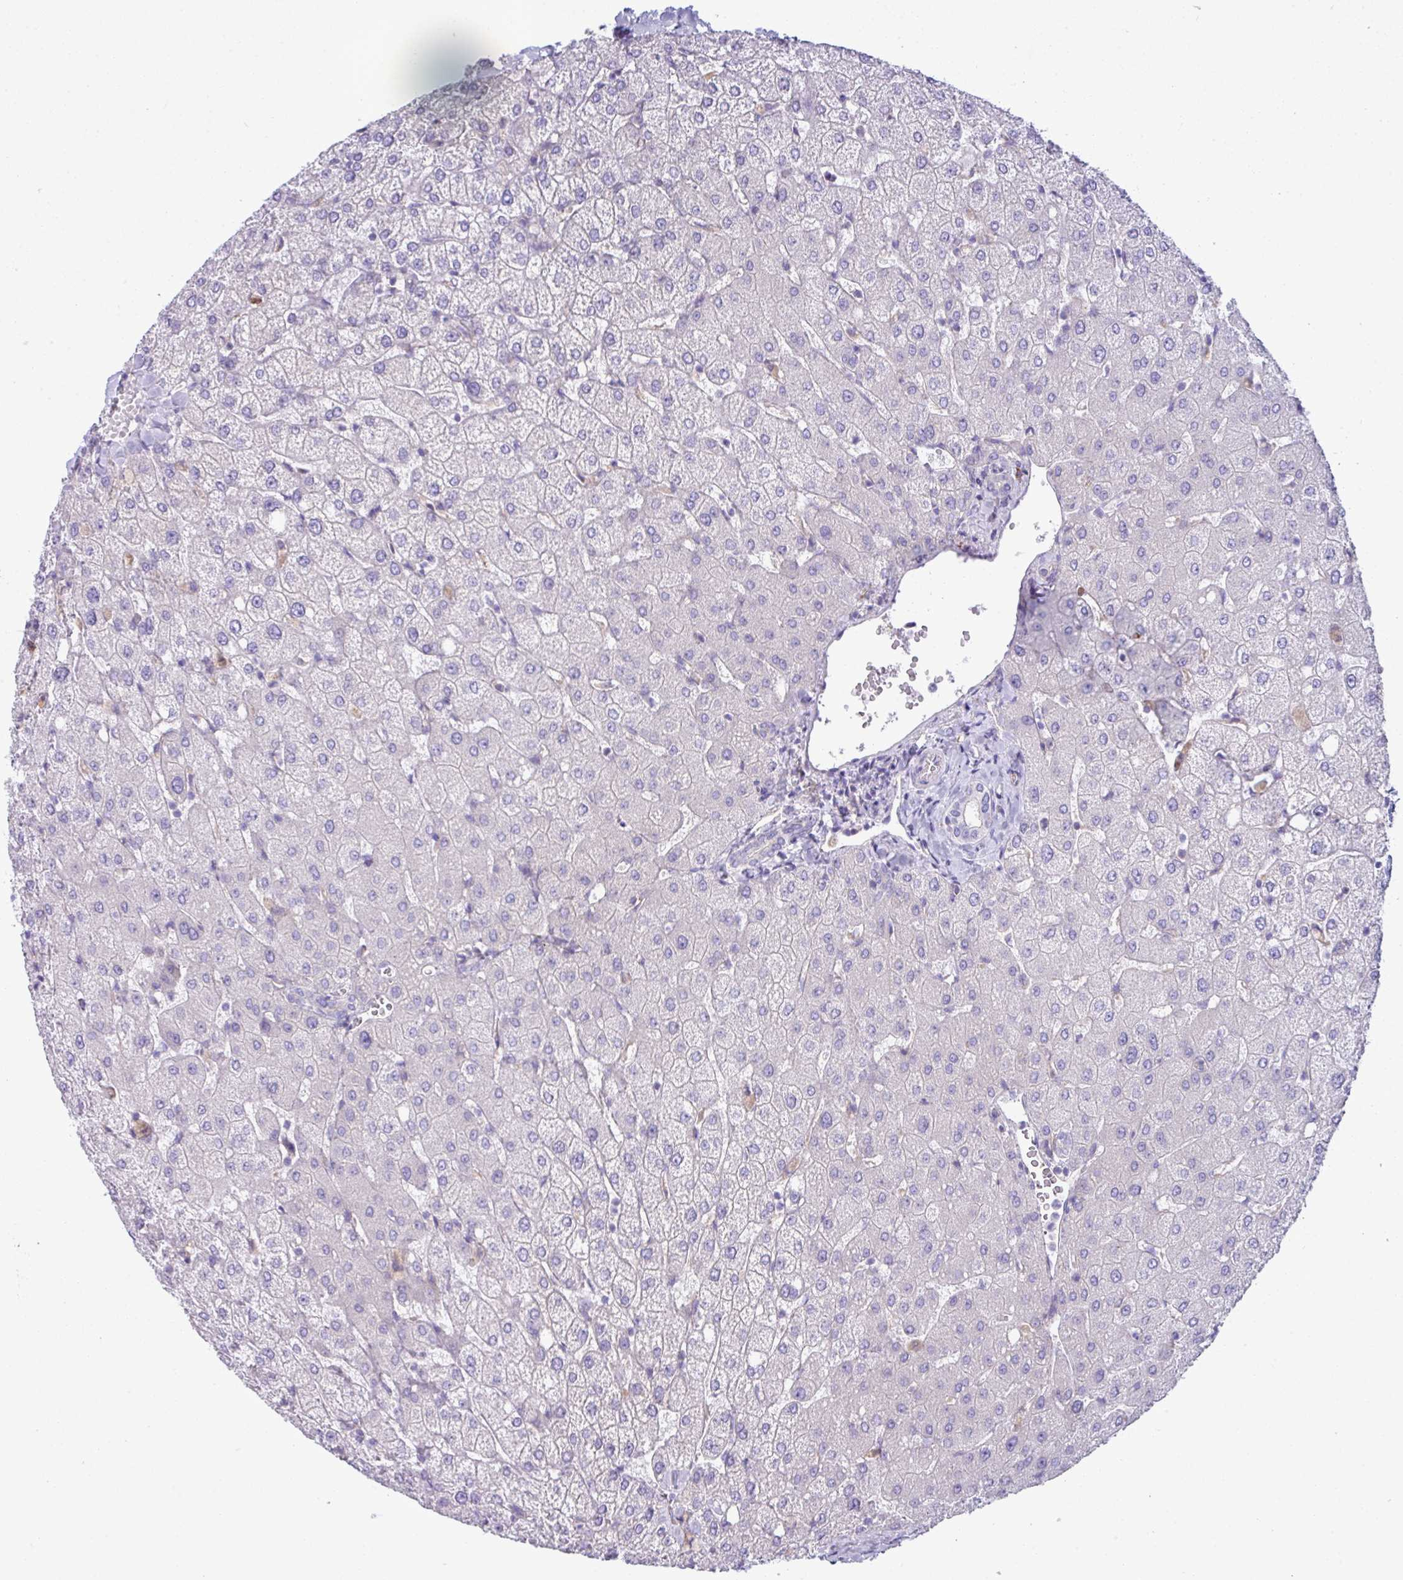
{"staining": {"intensity": "negative", "quantity": "none", "location": "none"}, "tissue": "liver", "cell_type": "Cholangiocytes", "image_type": "normal", "snomed": [{"axis": "morphology", "description": "Normal tissue, NOS"}, {"axis": "topography", "description": "Liver"}], "caption": "DAB immunohistochemical staining of benign liver exhibits no significant staining in cholangiocytes. The staining is performed using DAB (3,3'-diaminobenzidine) brown chromogen with nuclei counter-stained in using hematoxylin.", "gene": "ABCC5", "patient": {"sex": "female", "age": 54}}